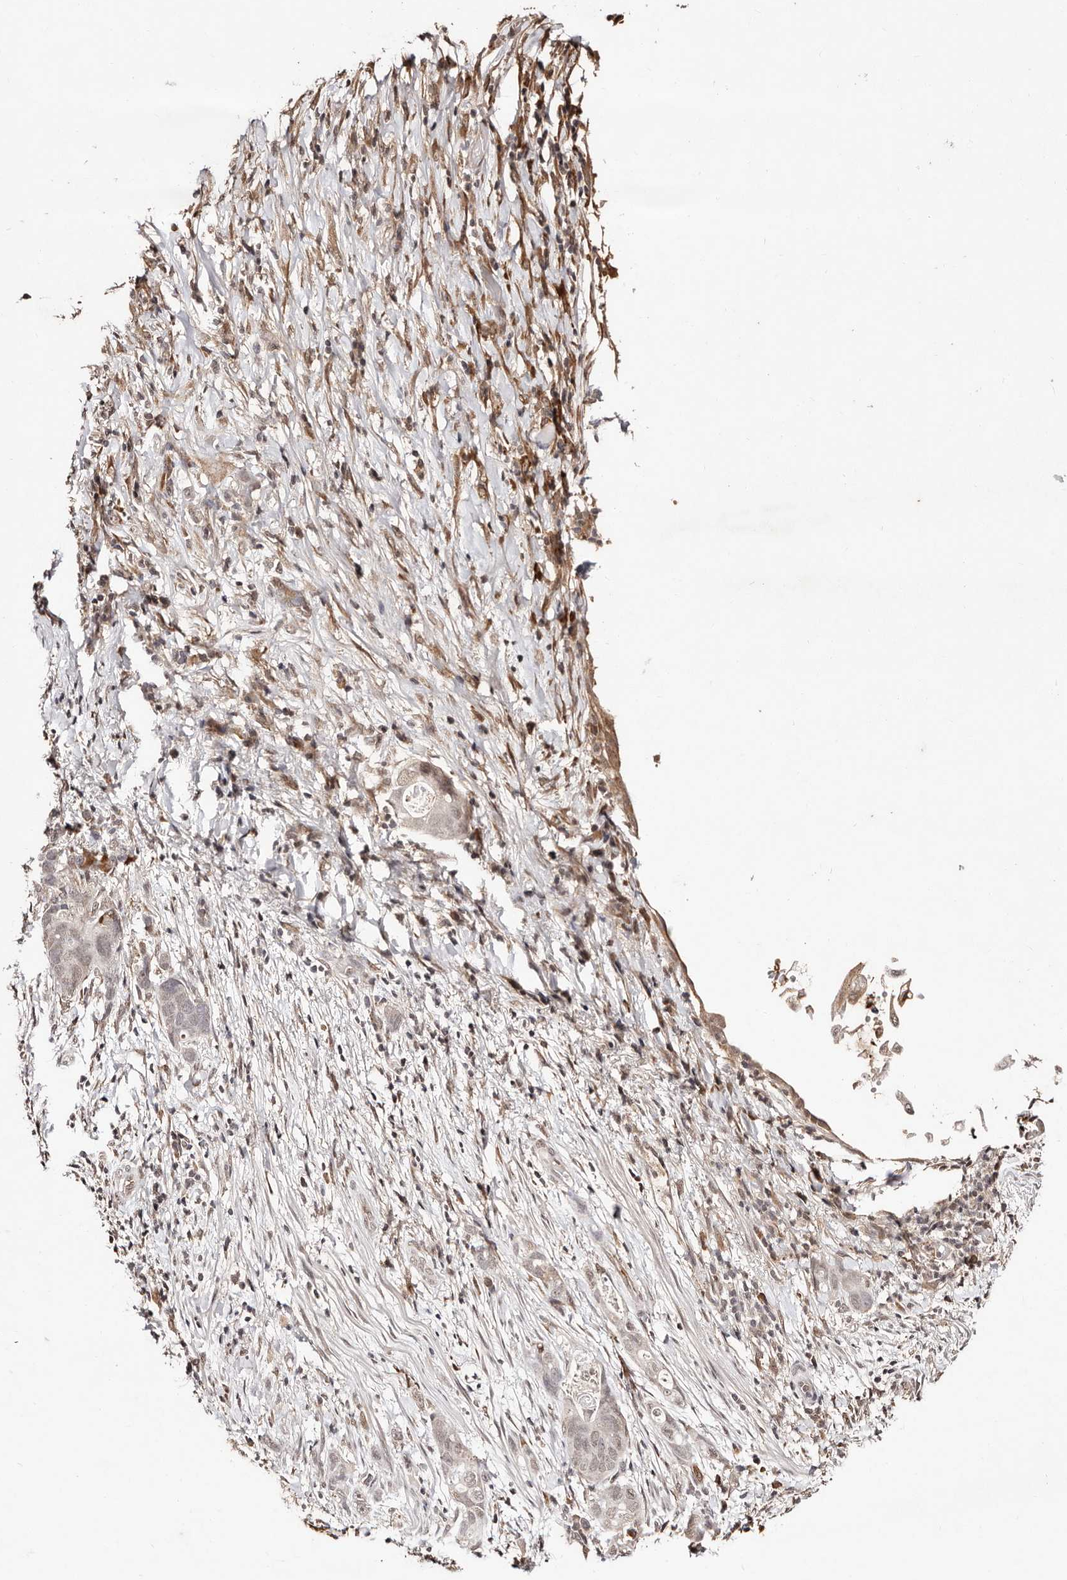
{"staining": {"intensity": "weak", "quantity": ">75%", "location": "nuclear"}, "tissue": "stomach cancer", "cell_type": "Tumor cells", "image_type": "cancer", "snomed": [{"axis": "morphology", "description": "Normal tissue, NOS"}, {"axis": "morphology", "description": "Adenocarcinoma, NOS"}, {"axis": "topography", "description": "Stomach"}], "caption": "Stomach adenocarcinoma was stained to show a protein in brown. There is low levels of weak nuclear staining in about >75% of tumor cells. (brown staining indicates protein expression, while blue staining denotes nuclei).", "gene": "BICRAL", "patient": {"sex": "female", "age": 89}}